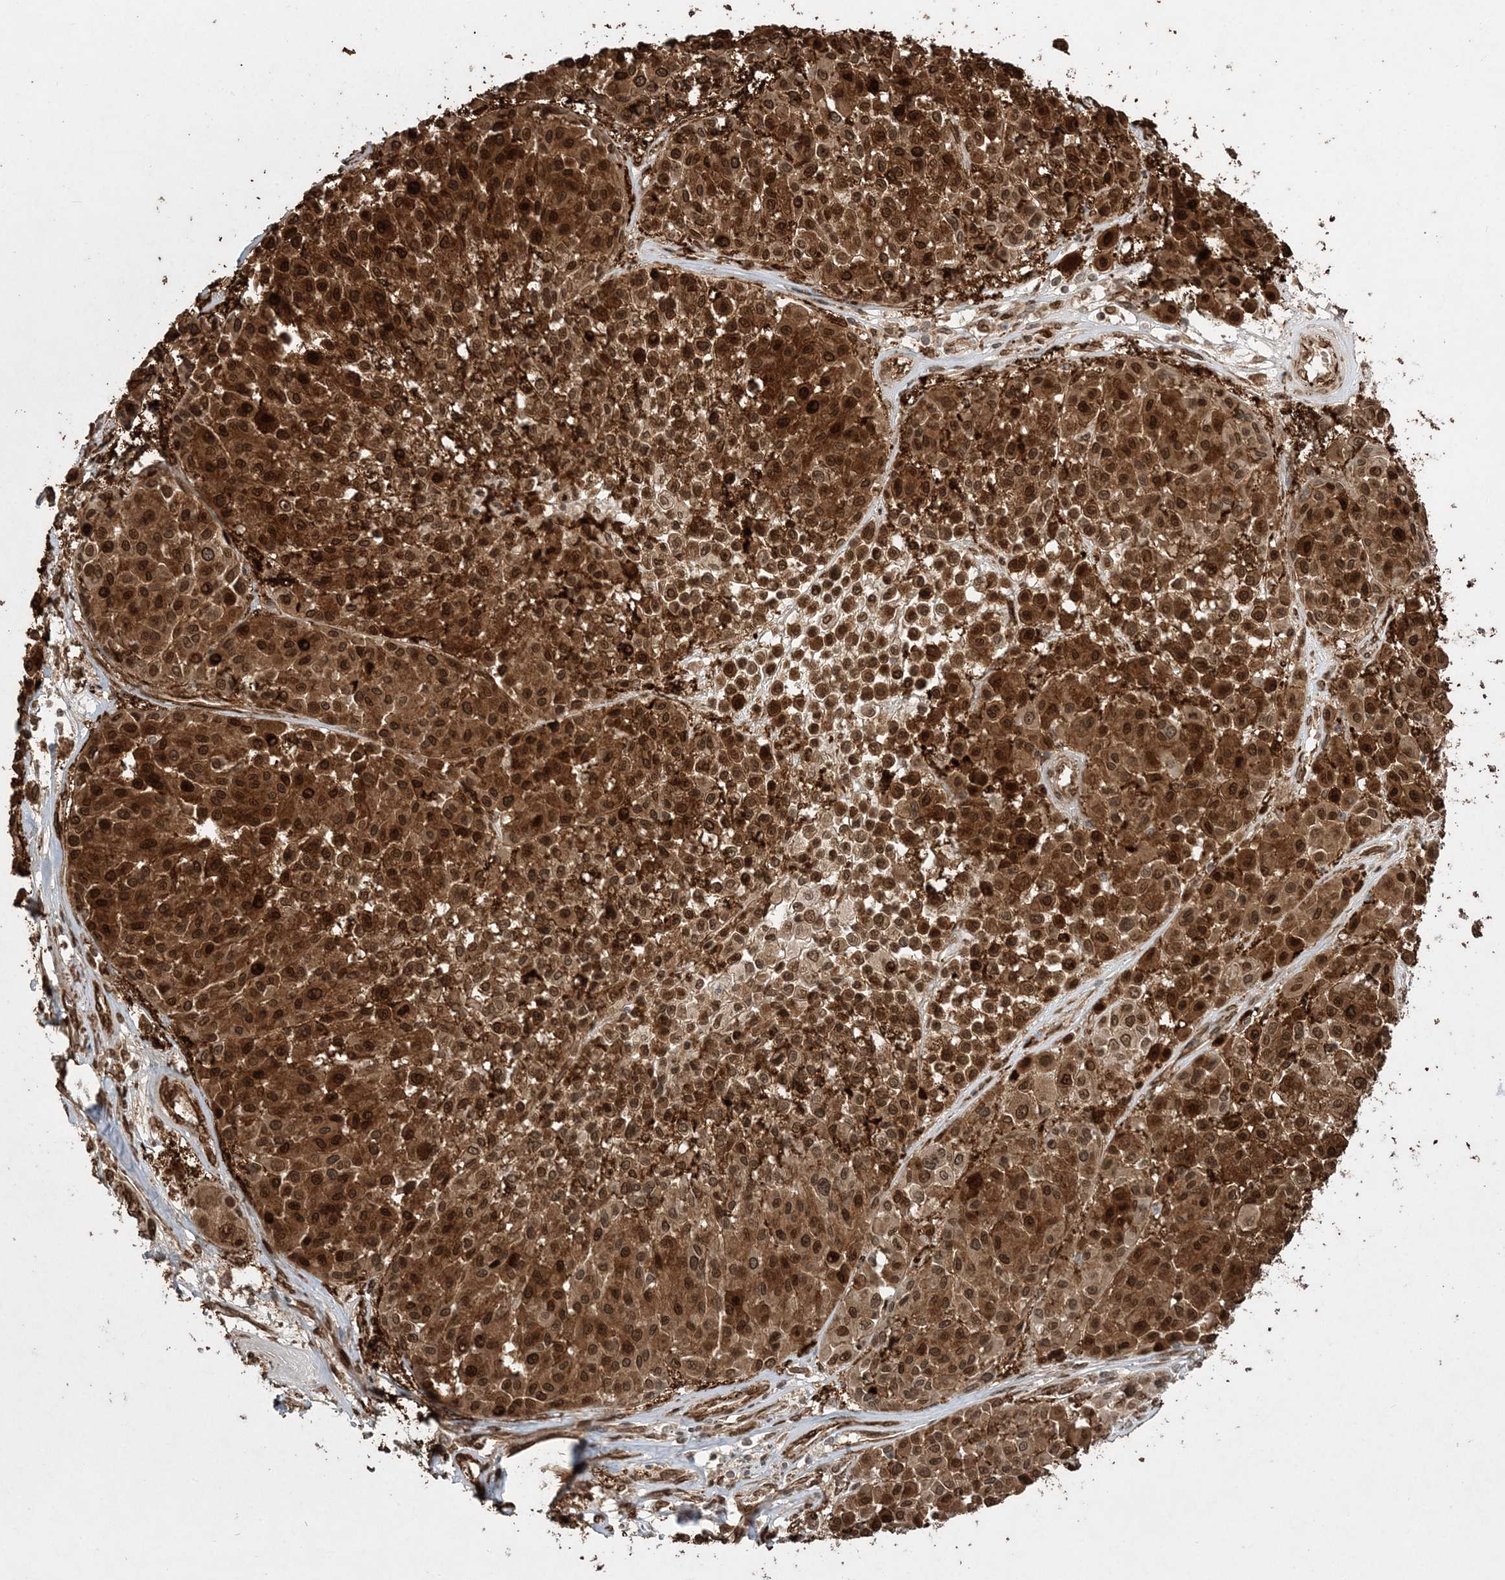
{"staining": {"intensity": "strong", "quantity": ">75%", "location": "cytoplasmic/membranous,nuclear"}, "tissue": "melanoma", "cell_type": "Tumor cells", "image_type": "cancer", "snomed": [{"axis": "morphology", "description": "Malignant melanoma, Metastatic site"}, {"axis": "topography", "description": "Soft tissue"}], "caption": "A brown stain shows strong cytoplasmic/membranous and nuclear expression of a protein in human melanoma tumor cells.", "gene": "ETAA1", "patient": {"sex": "male", "age": 41}}